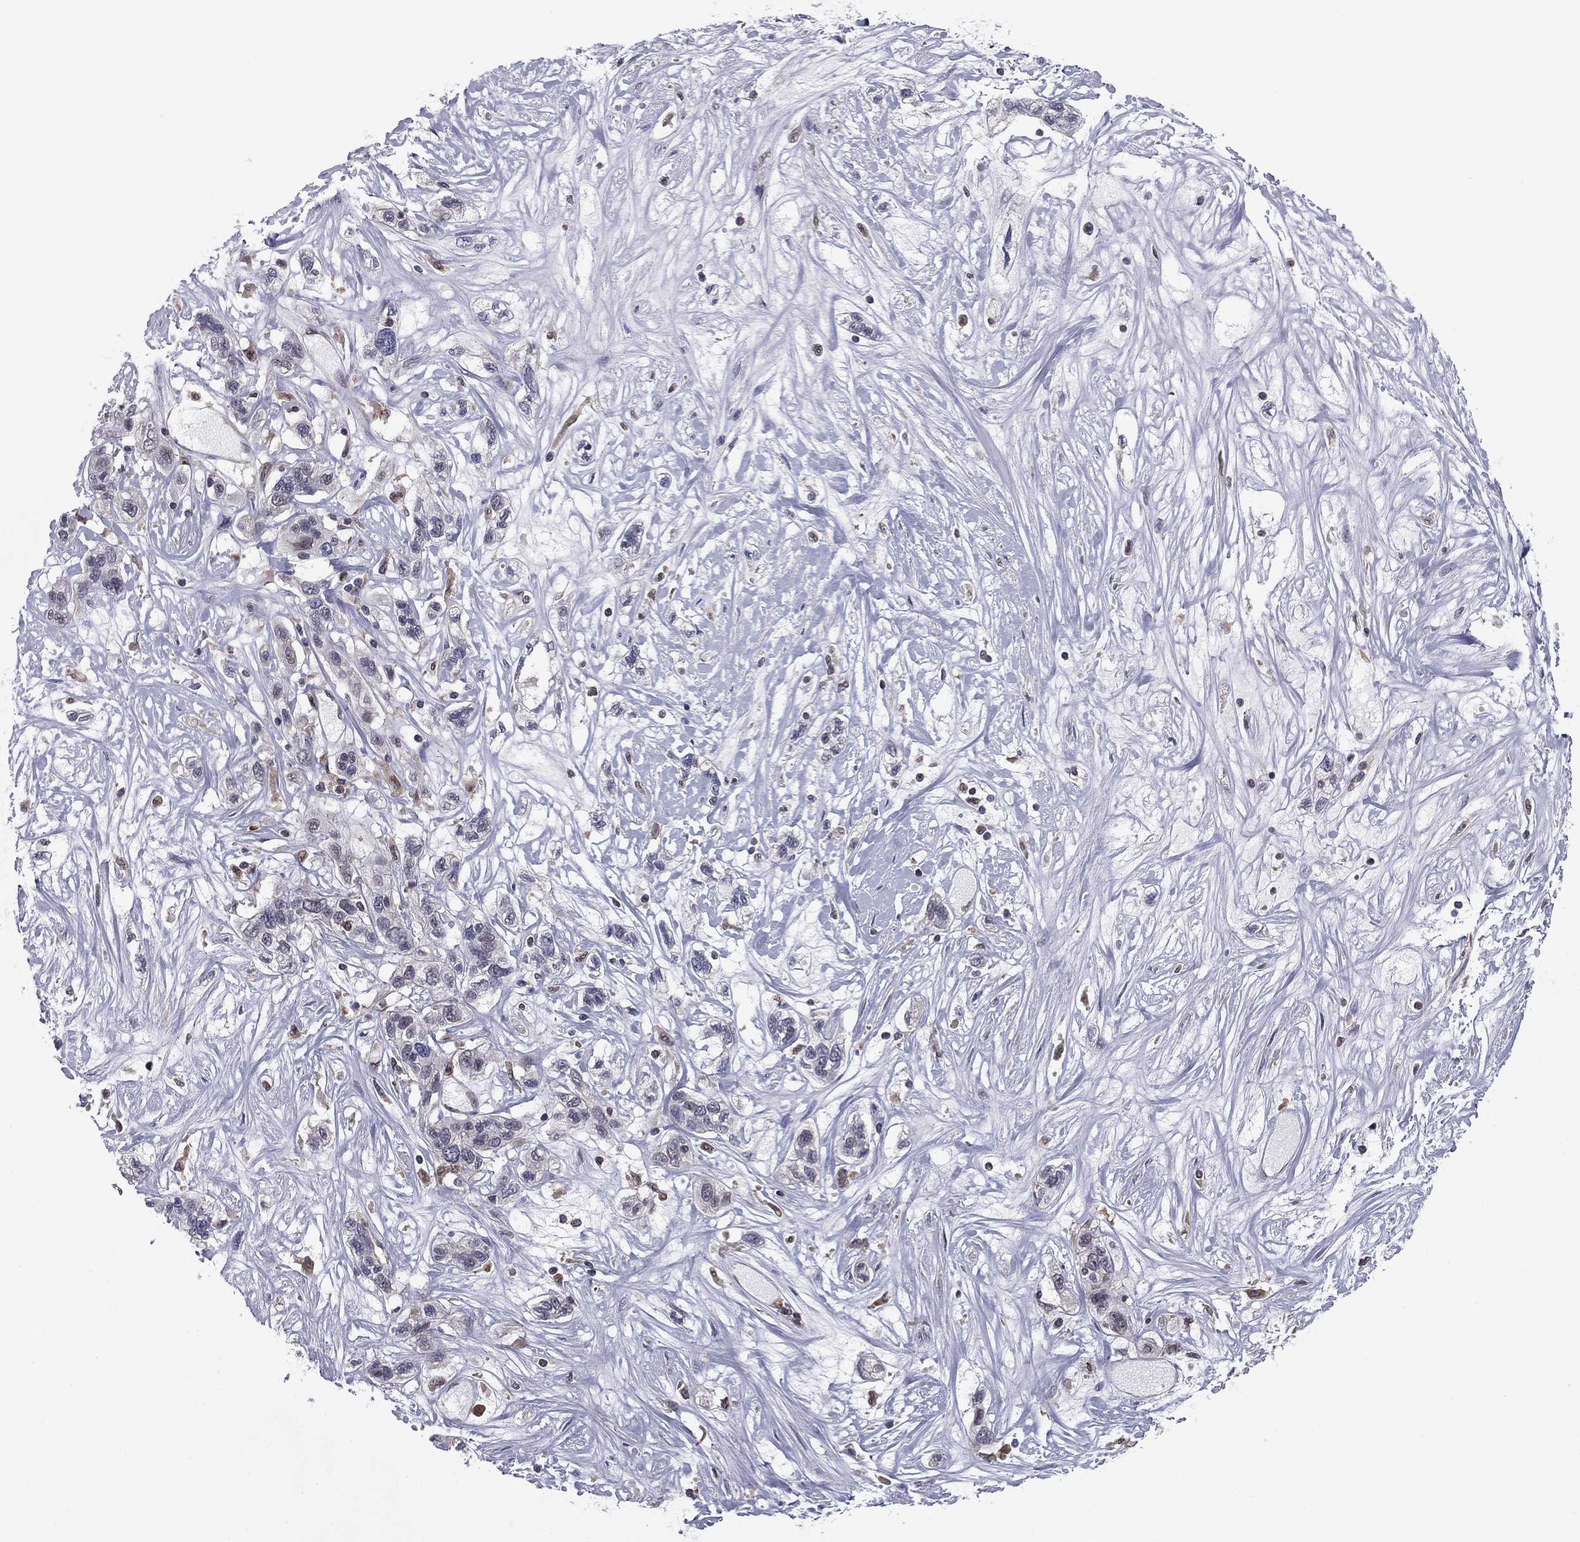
{"staining": {"intensity": "negative", "quantity": "none", "location": "none"}, "tissue": "liver cancer", "cell_type": "Tumor cells", "image_type": "cancer", "snomed": [{"axis": "morphology", "description": "Adenocarcinoma, NOS"}, {"axis": "morphology", "description": "Cholangiocarcinoma"}, {"axis": "topography", "description": "Liver"}], "caption": "The micrograph exhibits no staining of tumor cells in liver adenocarcinoma. Nuclei are stained in blue.", "gene": "PLCB2", "patient": {"sex": "male", "age": 64}}